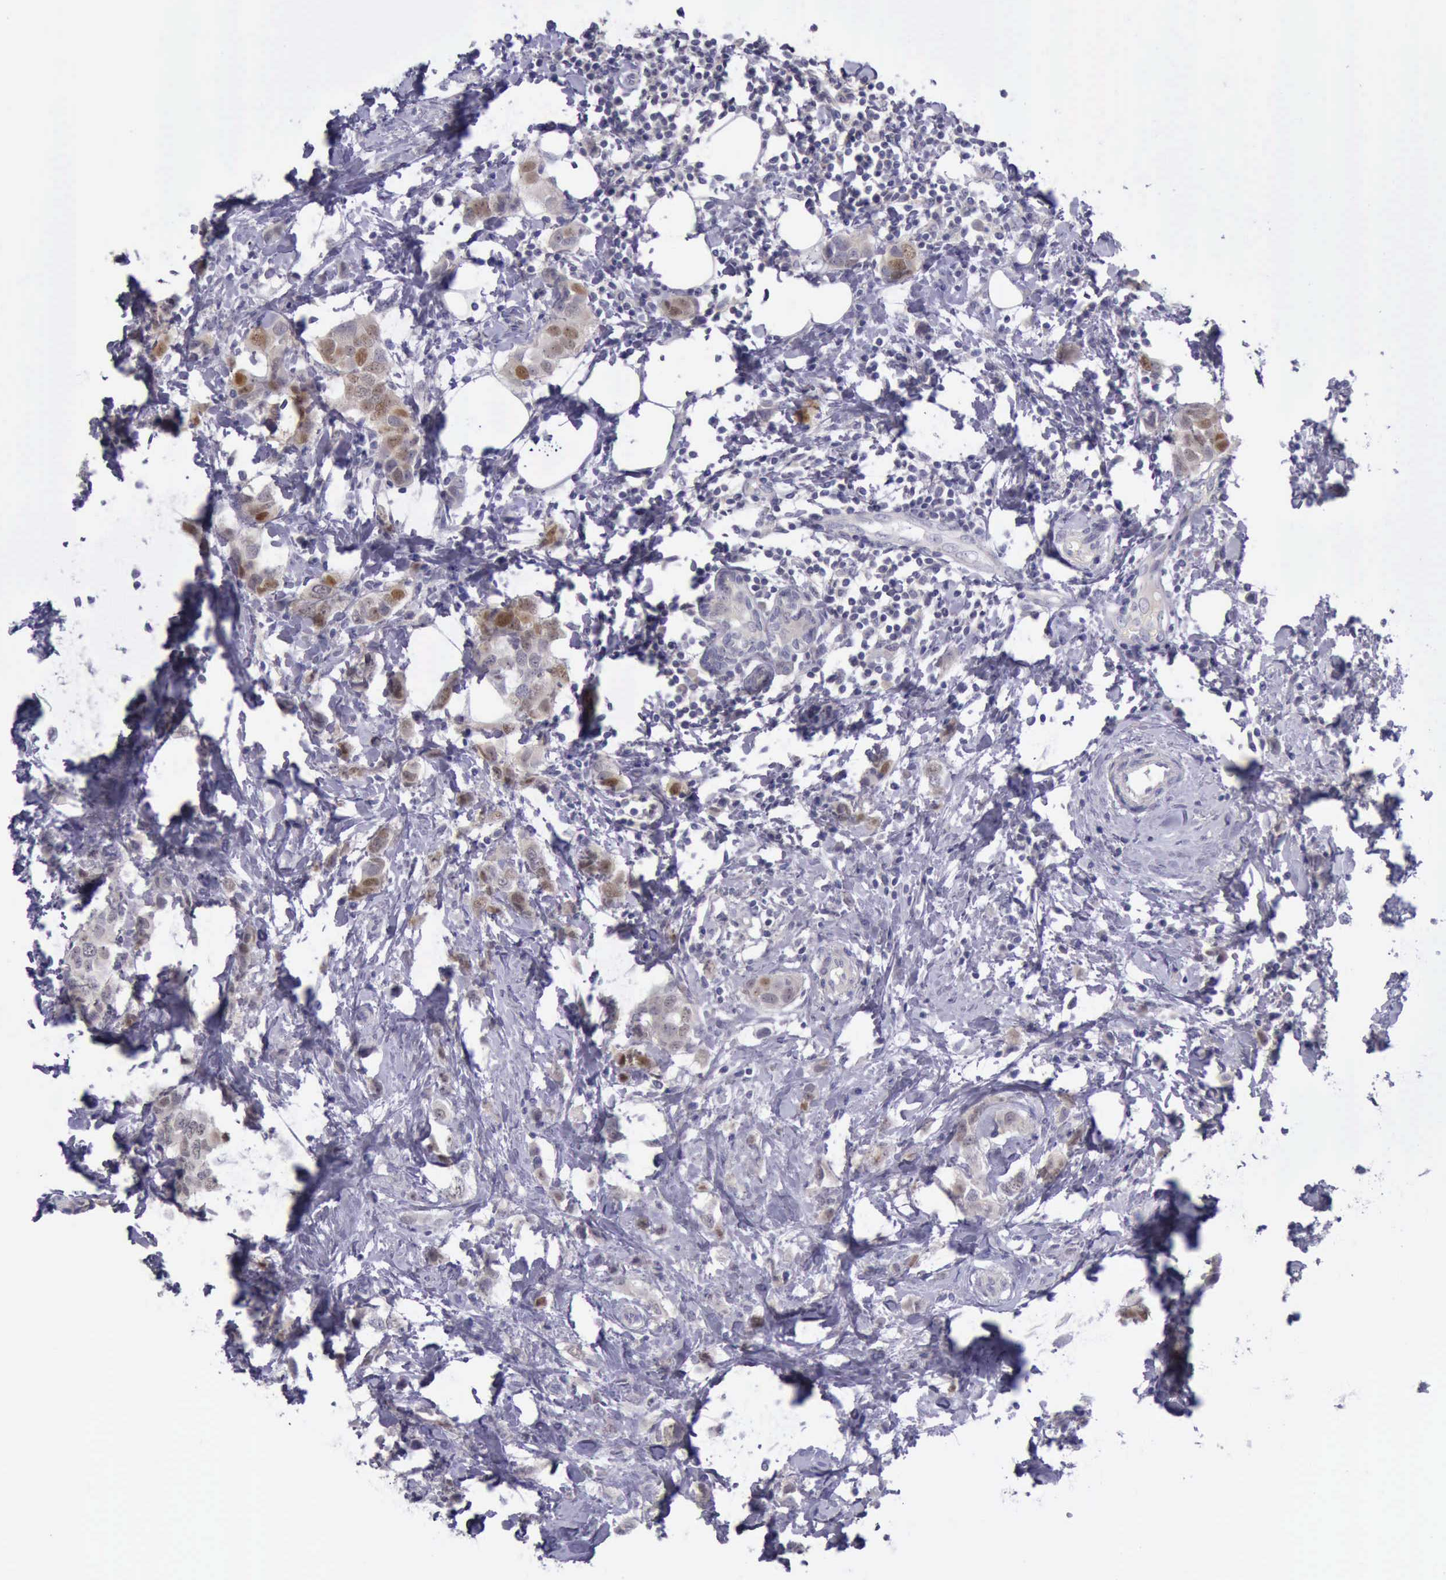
{"staining": {"intensity": "moderate", "quantity": ">75%", "location": "cytoplasmic/membranous,nuclear"}, "tissue": "breast cancer", "cell_type": "Tumor cells", "image_type": "cancer", "snomed": [{"axis": "morphology", "description": "Normal tissue, NOS"}, {"axis": "morphology", "description": "Duct carcinoma"}, {"axis": "topography", "description": "Breast"}], "caption": "Brown immunohistochemical staining in breast cancer exhibits moderate cytoplasmic/membranous and nuclear expression in approximately >75% of tumor cells.", "gene": "ARNT2", "patient": {"sex": "female", "age": 50}}